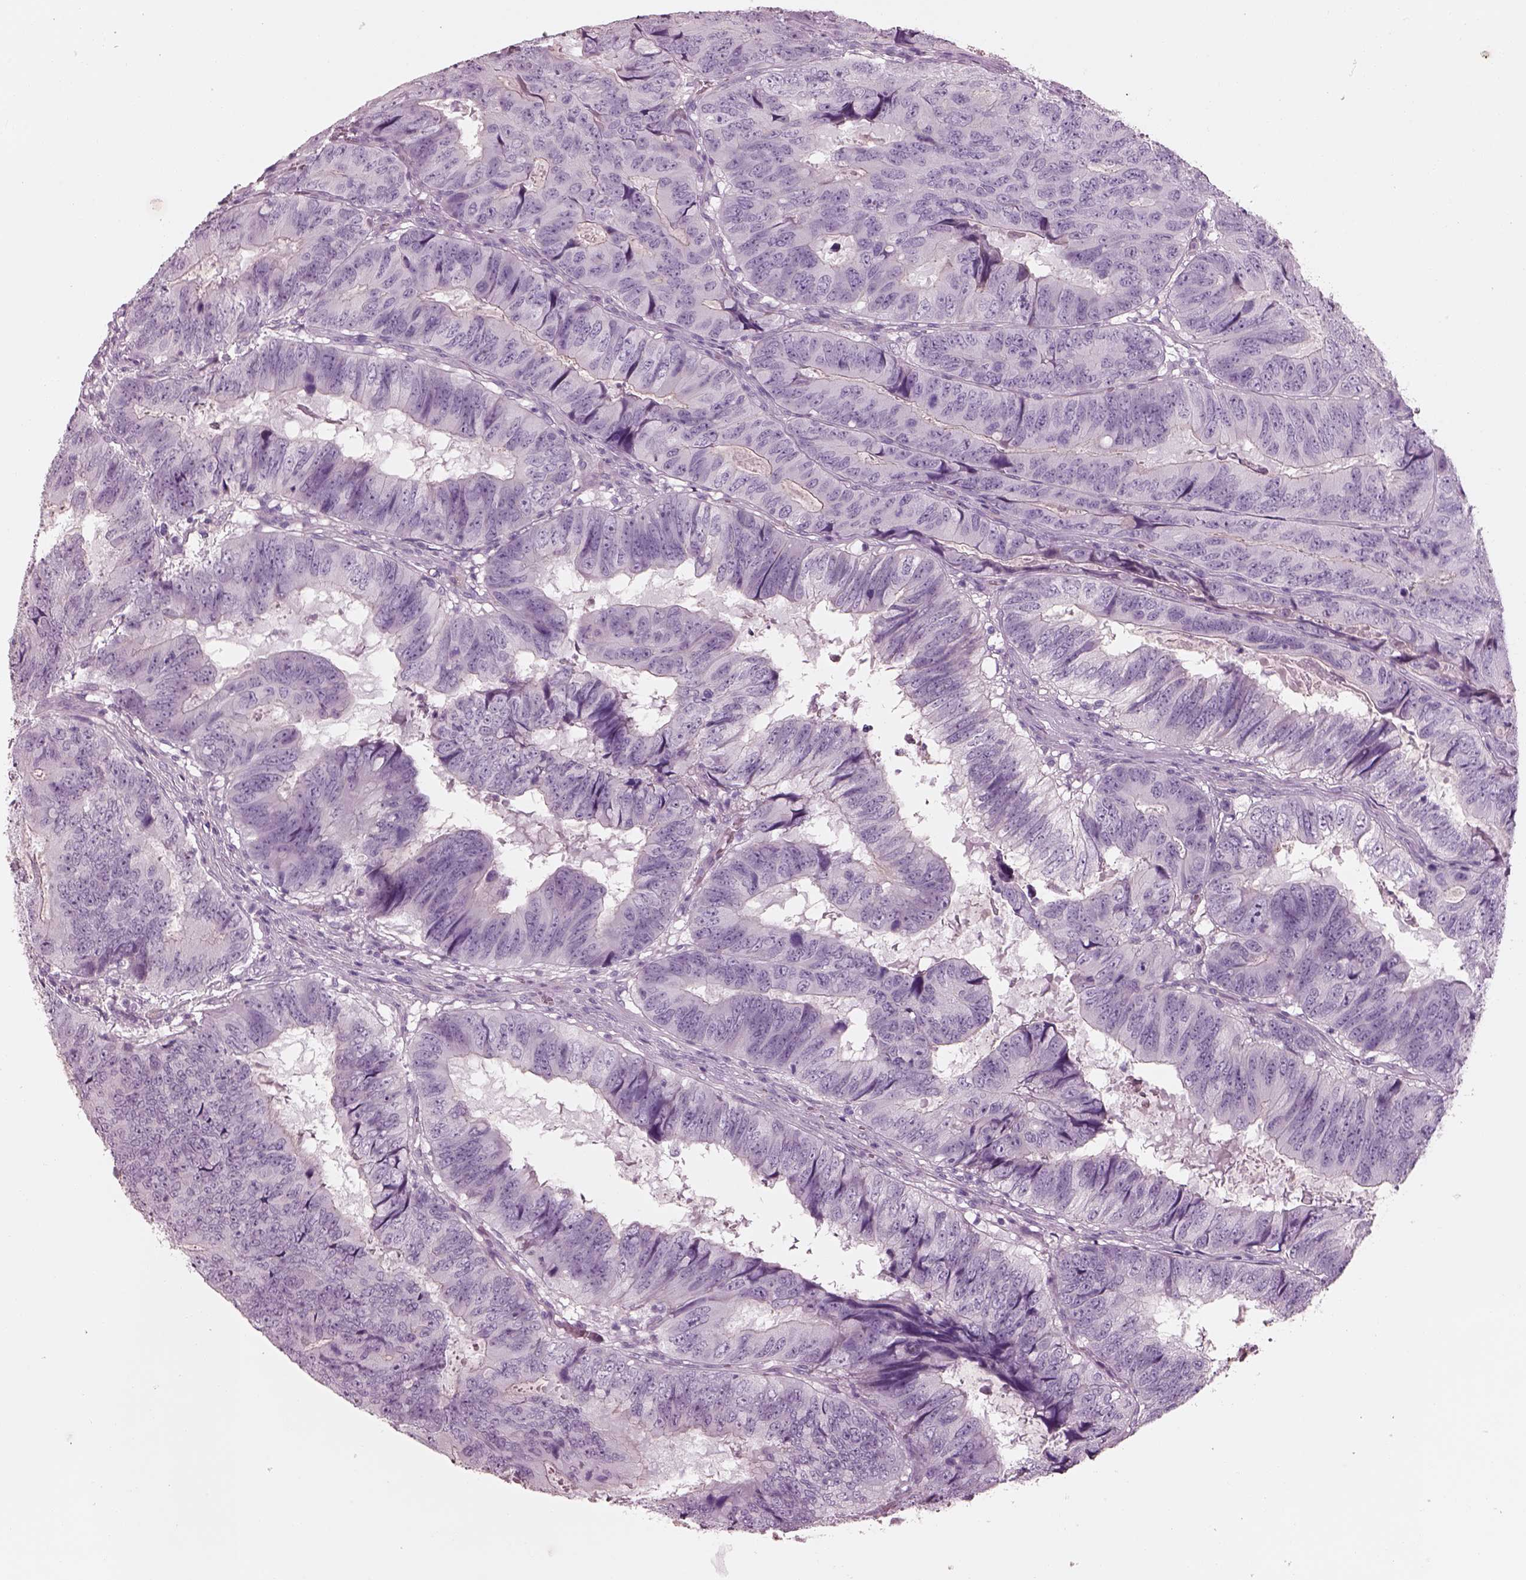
{"staining": {"intensity": "negative", "quantity": "none", "location": "none"}, "tissue": "colorectal cancer", "cell_type": "Tumor cells", "image_type": "cancer", "snomed": [{"axis": "morphology", "description": "Adenocarcinoma, NOS"}, {"axis": "topography", "description": "Colon"}], "caption": "Immunohistochemical staining of adenocarcinoma (colorectal) demonstrates no significant expression in tumor cells. The staining was performed using DAB to visualize the protein expression in brown, while the nuclei were stained in blue with hematoxylin (Magnification: 20x).", "gene": "IGLL1", "patient": {"sex": "male", "age": 79}}